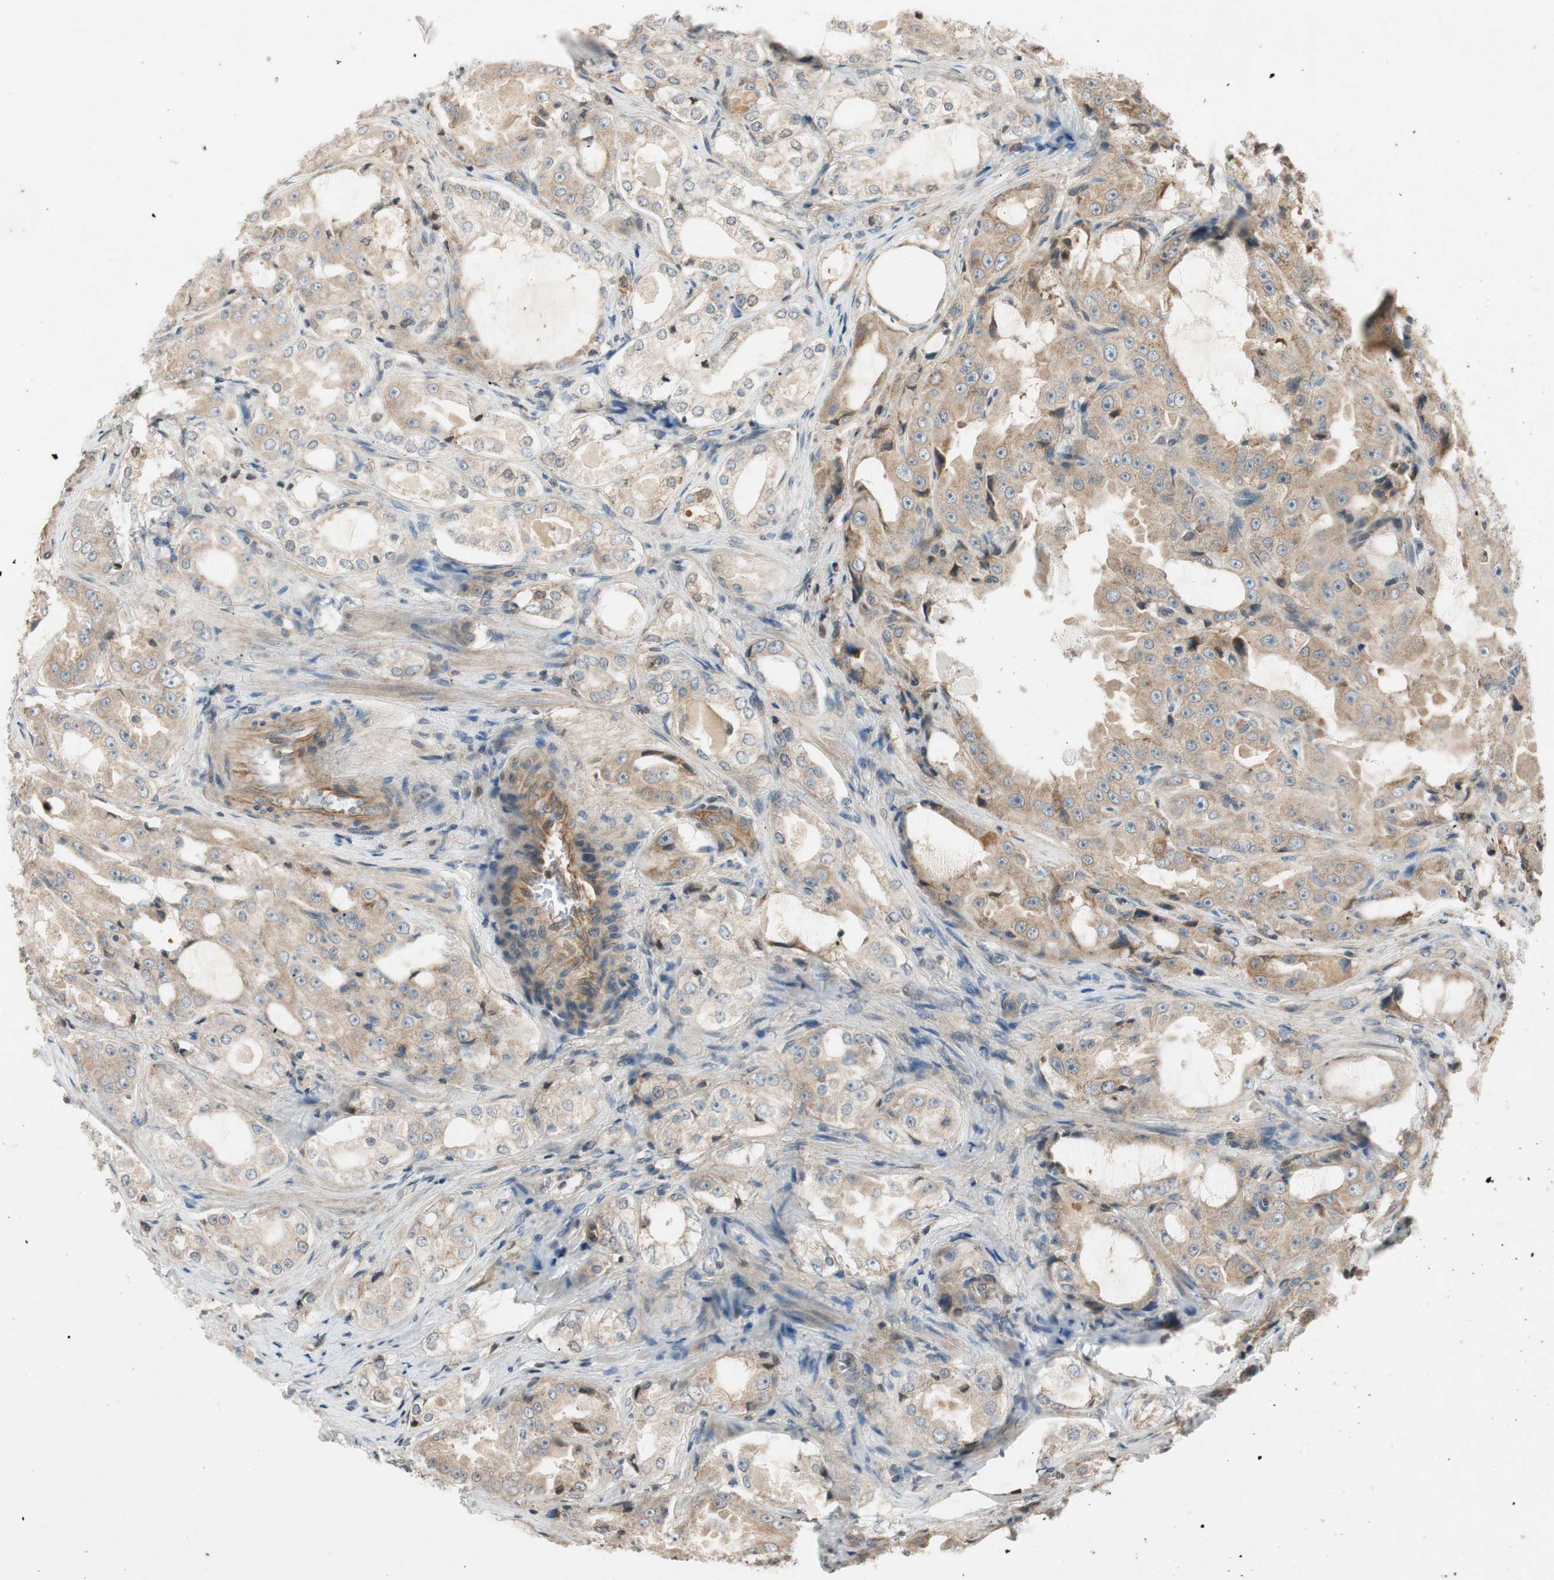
{"staining": {"intensity": "weak", "quantity": ">75%", "location": "cytoplasmic/membranous"}, "tissue": "prostate cancer", "cell_type": "Tumor cells", "image_type": "cancer", "snomed": [{"axis": "morphology", "description": "Adenocarcinoma, High grade"}, {"axis": "topography", "description": "Prostate"}], "caption": "A photomicrograph of prostate cancer stained for a protein reveals weak cytoplasmic/membranous brown staining in tumor cells.", "gene": "GCLM", "patient": {"sex": "male", "age": 73}}